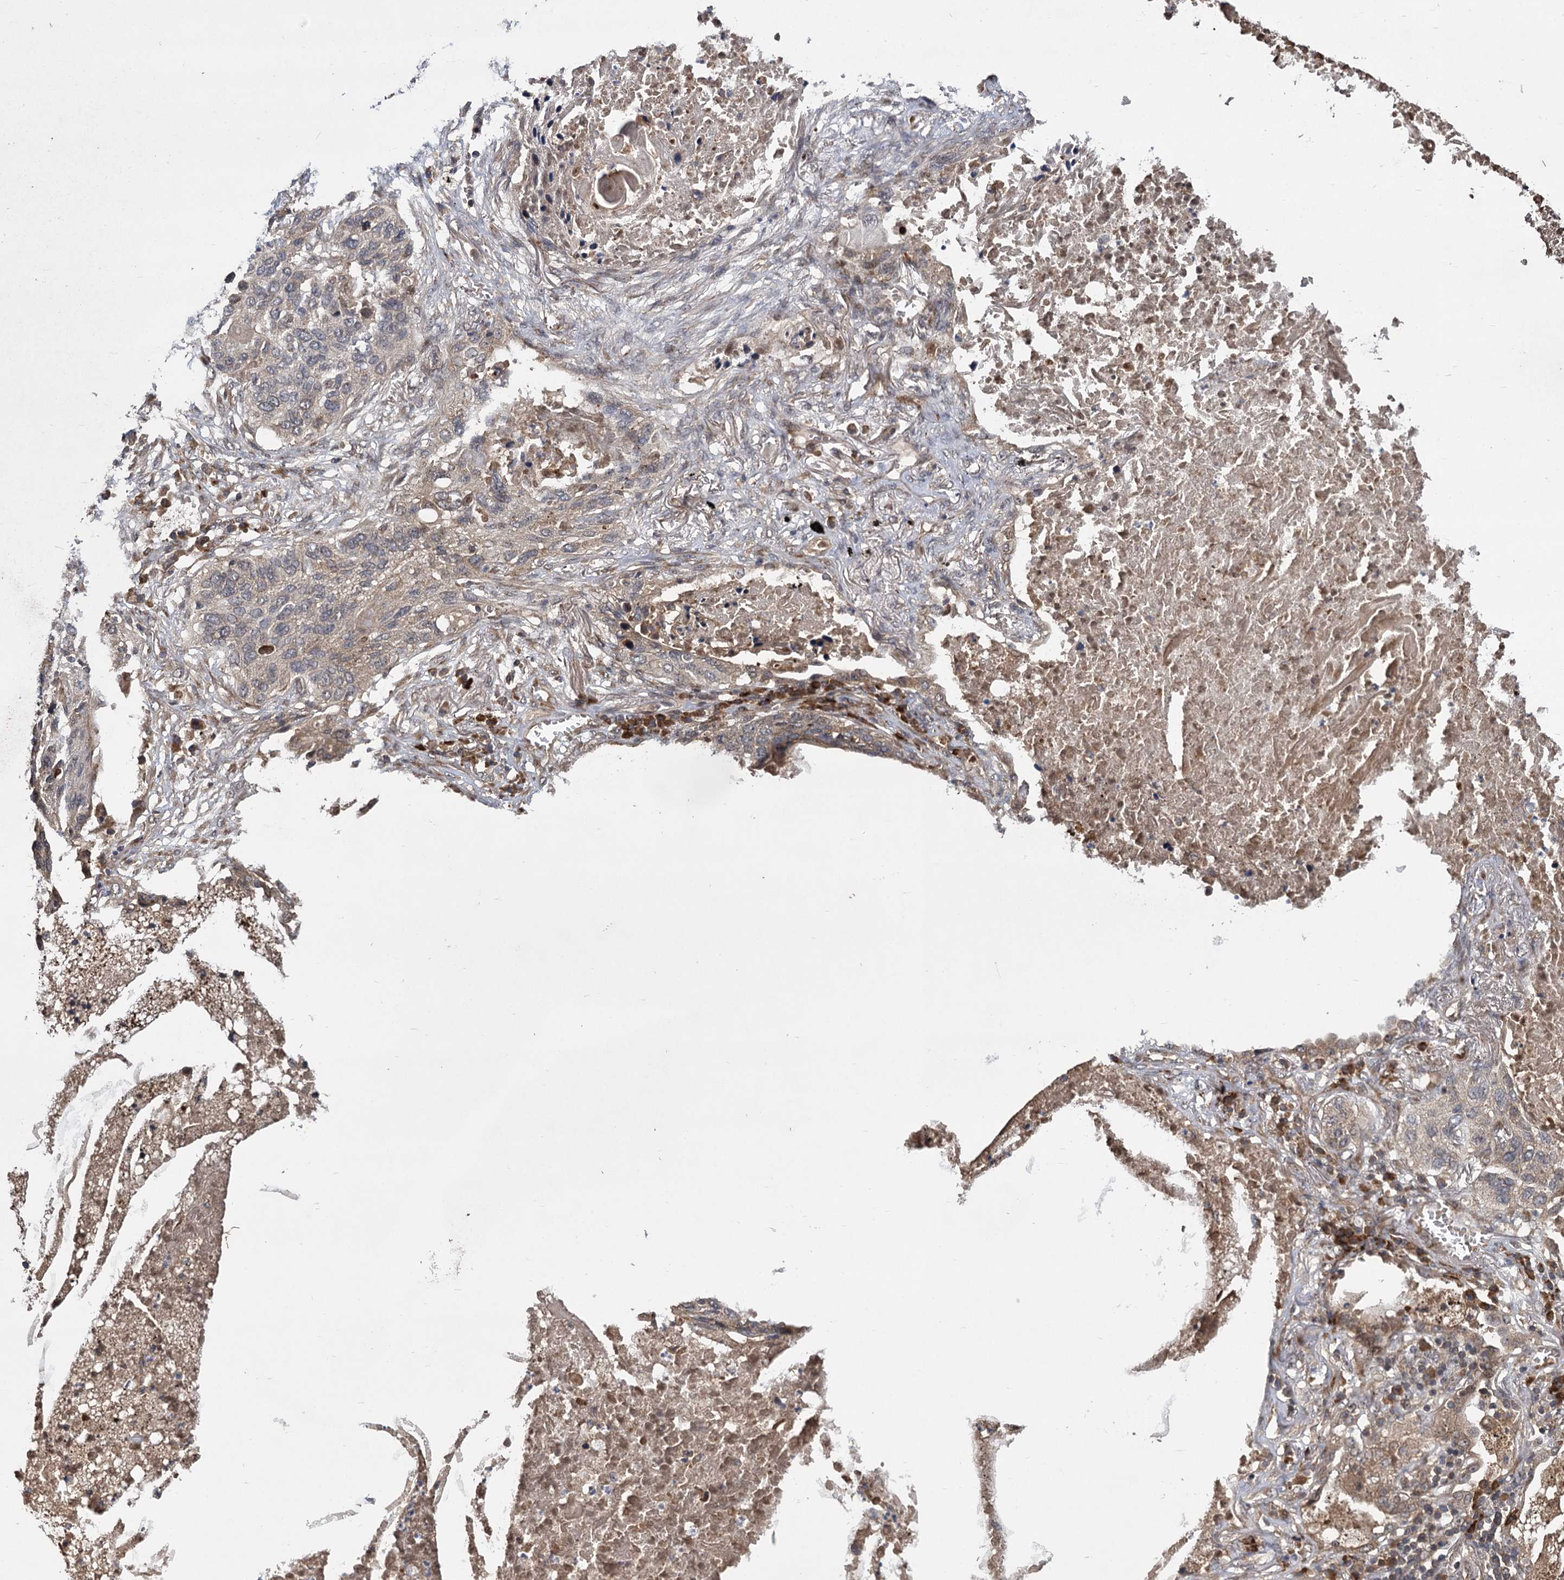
{"staining": {"intensity": "moderate", "quantity": "25%-75%", "location": "cytoplasmic/membranous"}, "tissue": "lung cancer", "cell_type": "Tumor cells", "image_type": "cancer", "snomed": [{"axis": "morphology", "description": "Squamous cell carcinoma, NOS"}, {"axis": "topography", "description": "Lung"}], "caption": "A brown stain shows moderate cytoplasmic/membranous expression of a protein in human lung cancer (squamous cell carcinoma) tumor cells. (Stains: DAB in brown, nuclei in blue, Microscopy: brightfield microscopy at high magnification).", "gene": "INPPL1", "patient": {"sex": "female", "age": 63}}